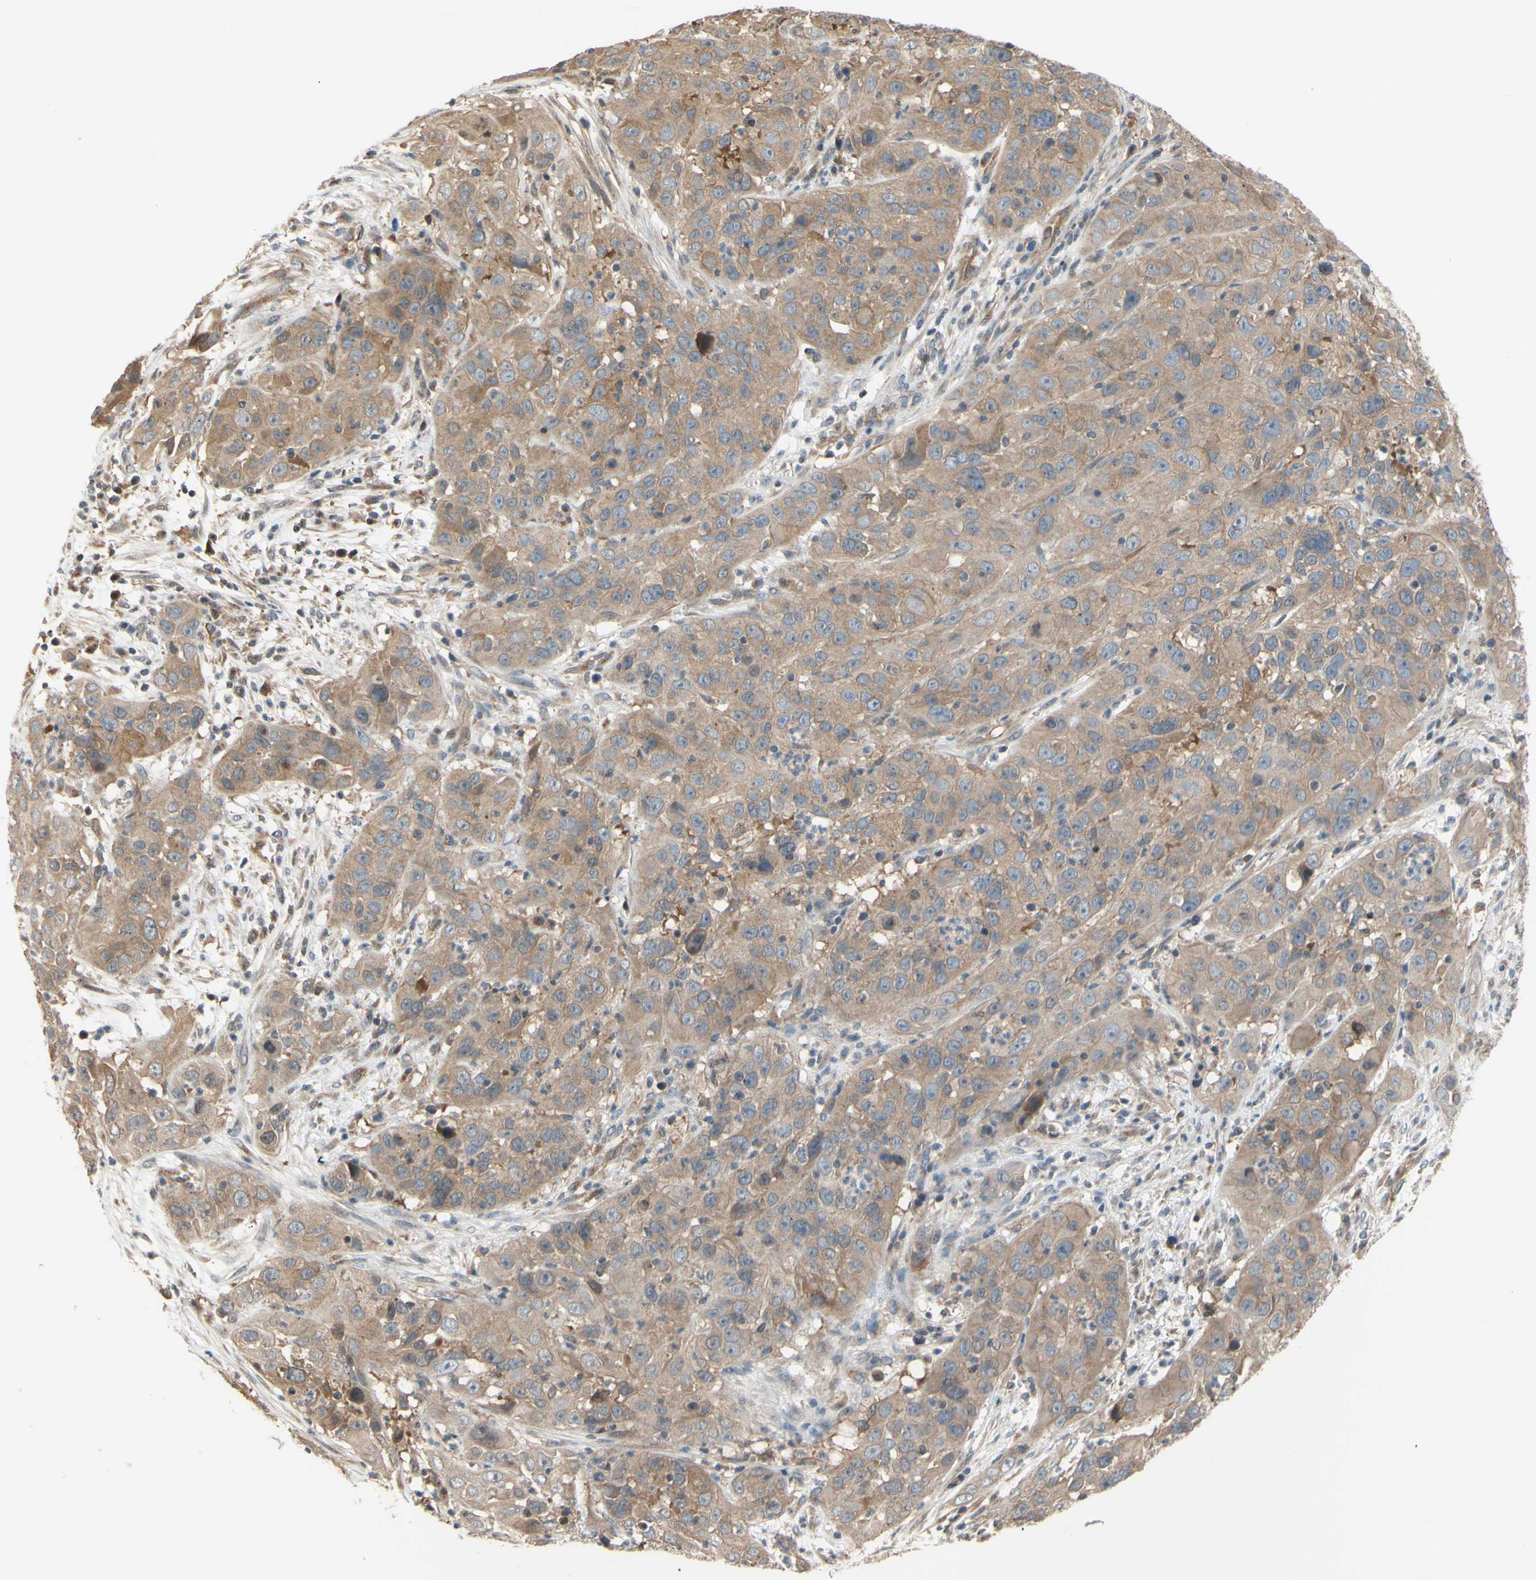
{"staining": {"intensity": "moderate", "quantity": ">75%", "location": "cytoplasmic/membranous"}, "tissue": "cervical cancer", "cell_type": "Tumor cells", "image_type": "cancer", "snomed": [{"axis": "morphology", "description": "Squamous cell carcinoma, NOS"}, {"axis": "topography", "description": "Cervix"}], "caption": "DAB (3,3'-diaminobenzidine) immunohistochemical staining of human cervical cancer exhibits moderate cytoplasmic/membranous protein positivity in about >75% of tumor cells. (DAB IHC with brightfield microscopy, high magnification).", "gene": "DYNLRB1", "patient": {"sex": "female", "age": 32}}